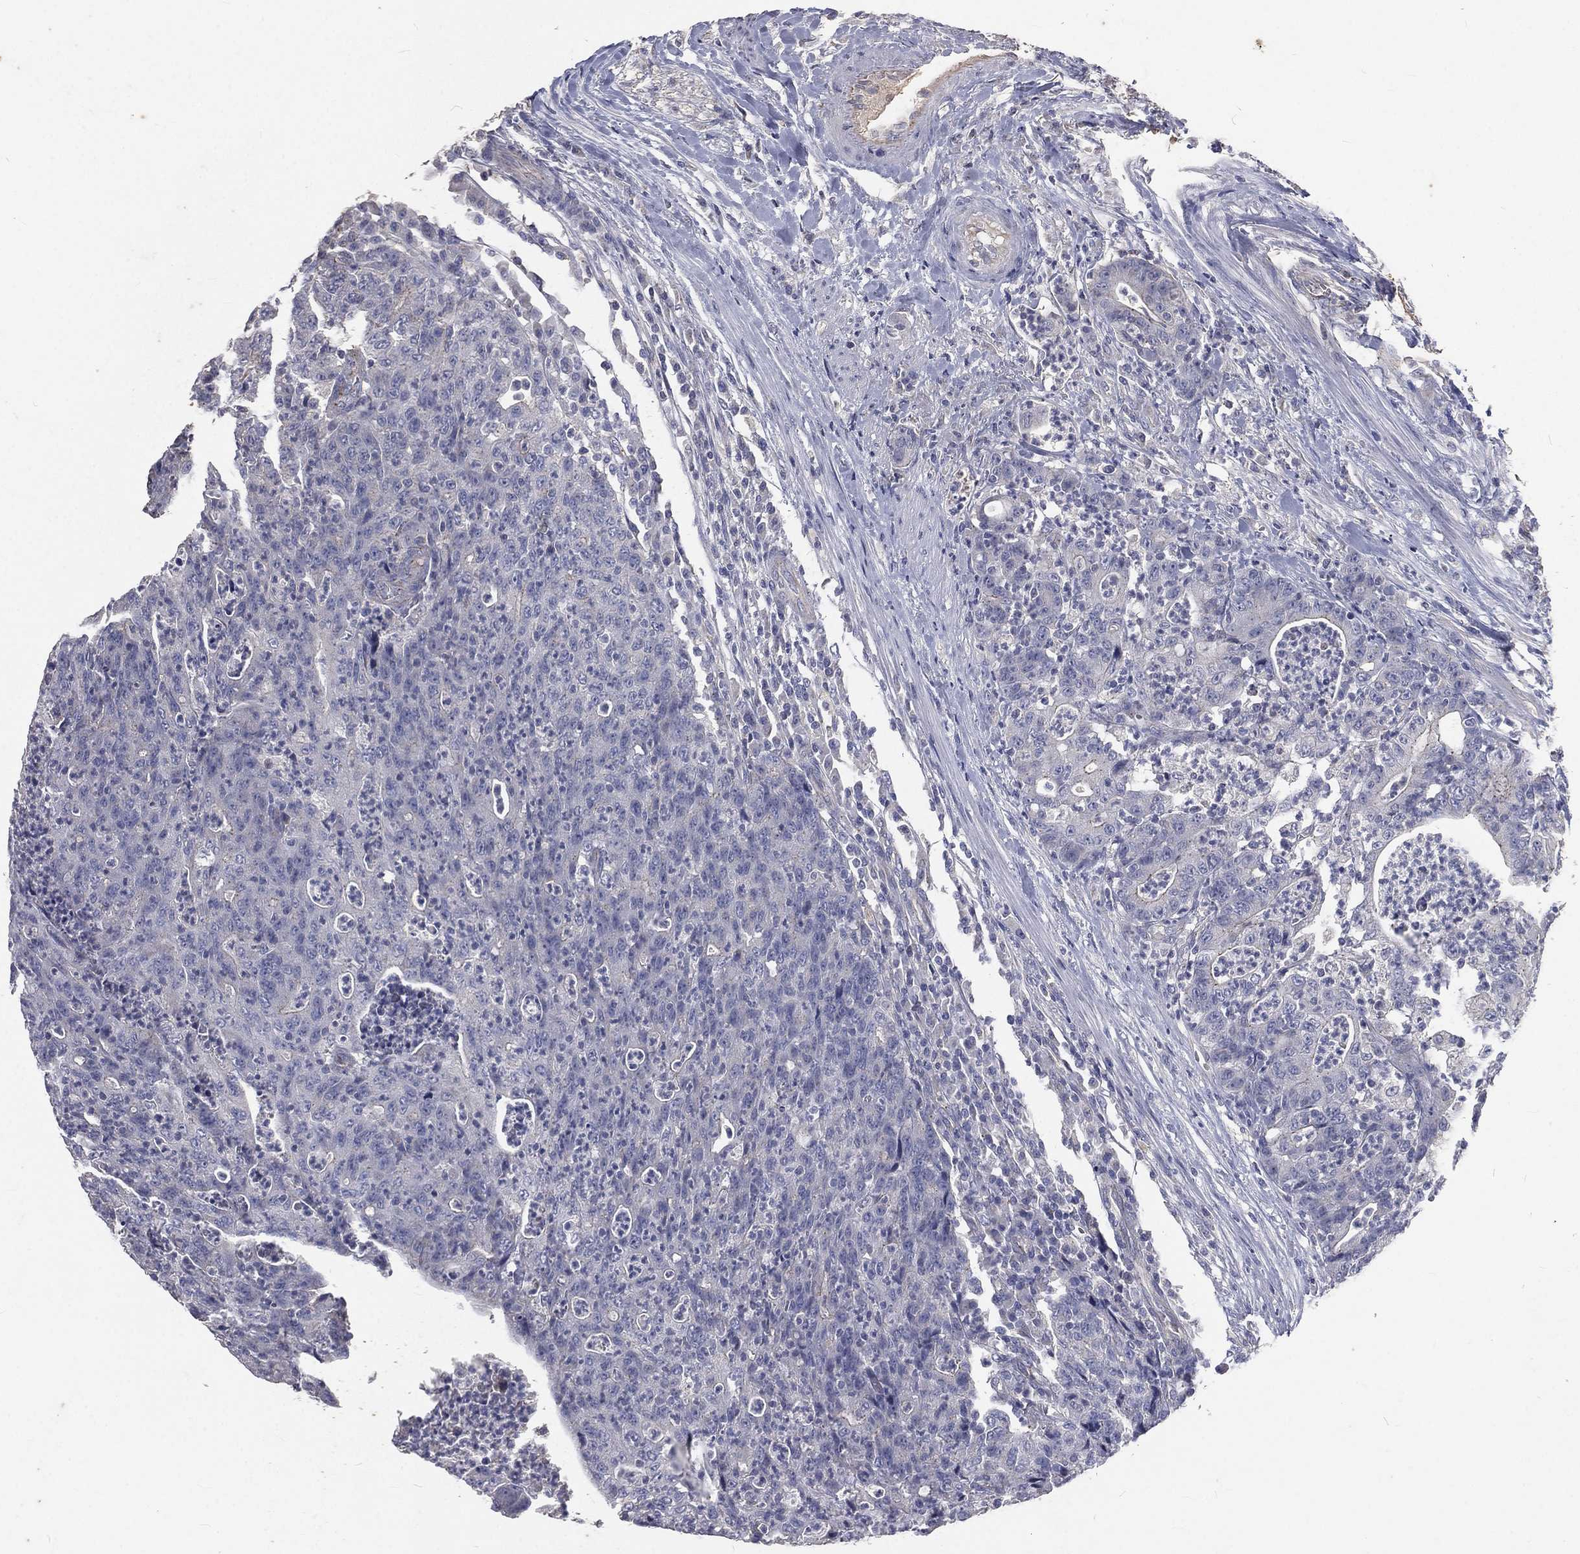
{"staining": {"intensity": "negative", "quantity": "none", "location": "none"}, "tissue": "colorectal cancer", "cell_type": "Tumor cells", "image_type": "cancer", "snomed": [{"axis": "morphology", "description": "Adenocarcinoma, NOS"}, {"axis": "topography", "description": "Colon"}], "caption": "Immunohistochemical staining of human colorectal adenocarcinoma reveals no significant staining in tumor cells. (Brightfield microscopy of DAB (3,3'-diaminobenzidine) immunohistochemistry at high magnification).", "gene": "CROCC", "patient": {"sex": "male", "age": 70}}